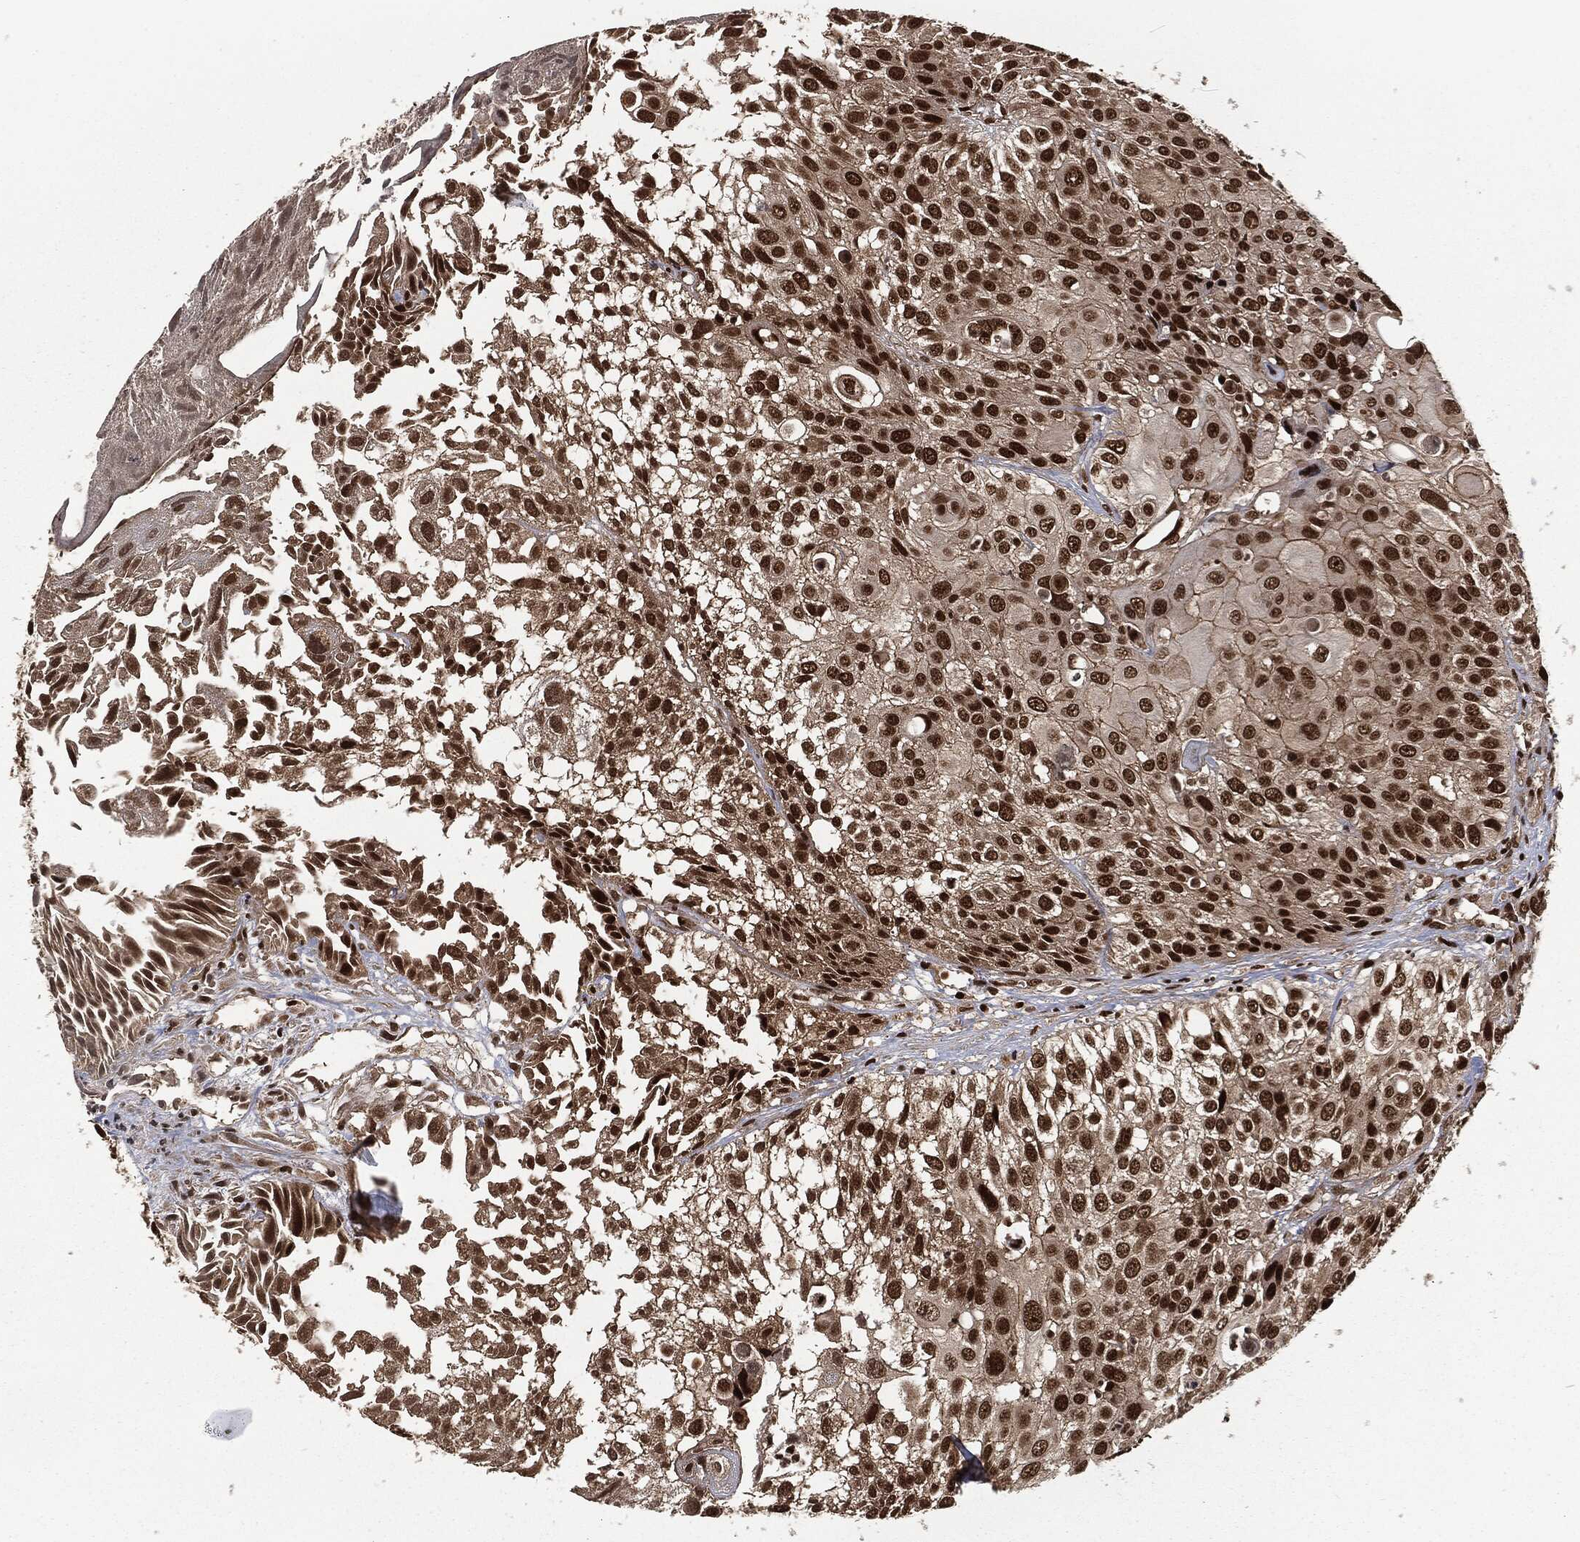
{"staining": {"intensity": "strong", "quantity": ">75%", "location": "nuclear"}, "tissue": "urothelial cancer", "cell_type": "Tumor cells", "image_type": "cancer", "snomed": [{"axis": "morphology", "description": "Urothelial carcinoma, High grade"}, {"axis": "topography", "description": "Urinary bladder"}], "caption": "High-magnification brightfield microscopy of urothelial carcinoma (high-grade) stained with DAB (3,3'-diaminobenzidine) (brown) and counterstained with hematoxylin (blue). tumor cells exhibit strong nuclear staining is appreciated in about>75% of cells.", "gene": "NGRN", "patient": {"sex": "female", "age": 79}}